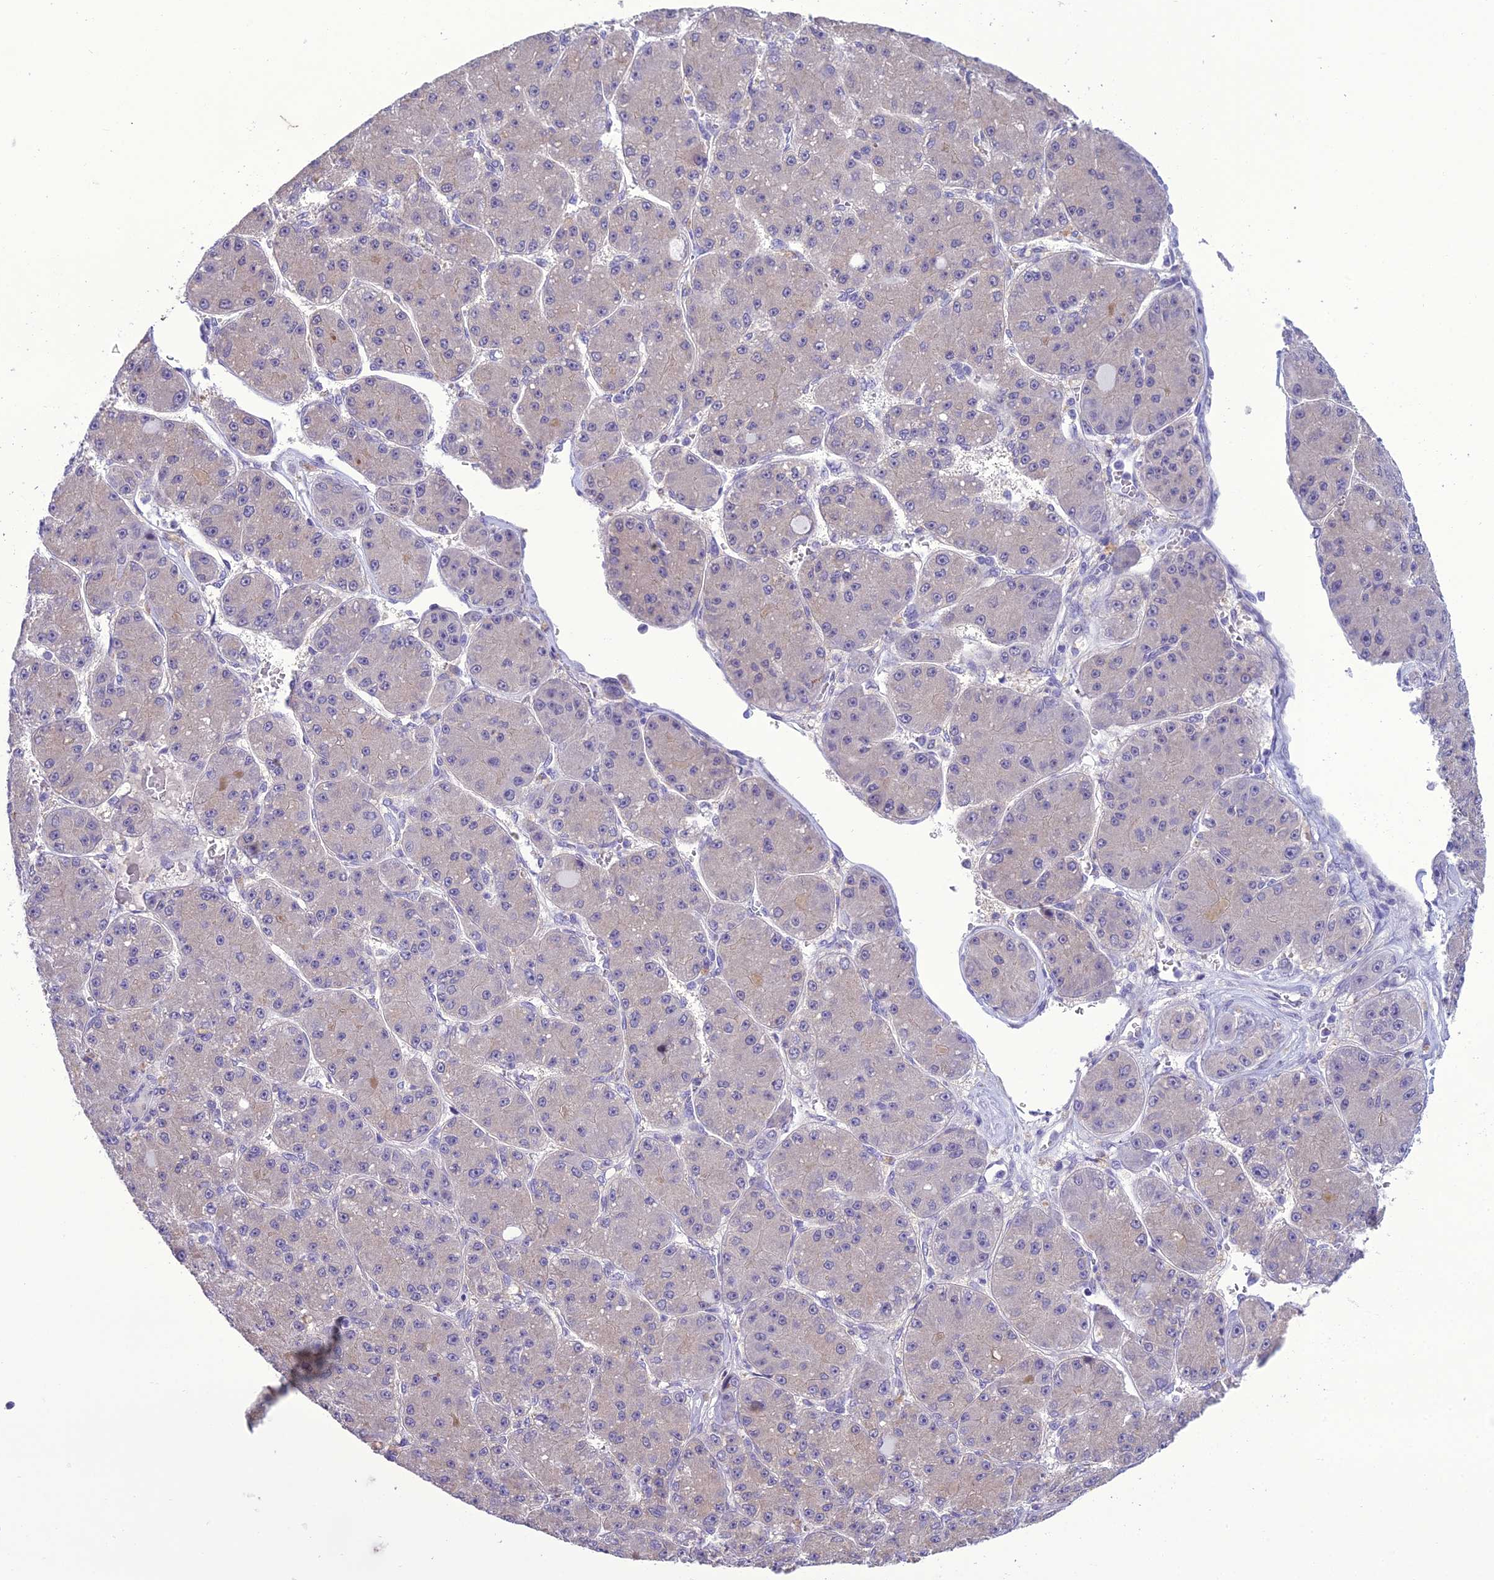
{"staining": {"intensity": "negative", "quantity": "none", "location": "none"}, "tissue": "liver cancer", "cell_type": "Tumor cells", "image_type": "cancer", "snomed": [{"axis": "morphology", "description": "Carcinoma, Hepatocellular, NOS"}, {"axis": "topography", "description": "Liver"}], "caption": "The image displays no significant expression in tumor cells of liver hepatocellular carcinoma.", "gene": "SCRT1", "patient": {"sex": "male", "age": 67}}